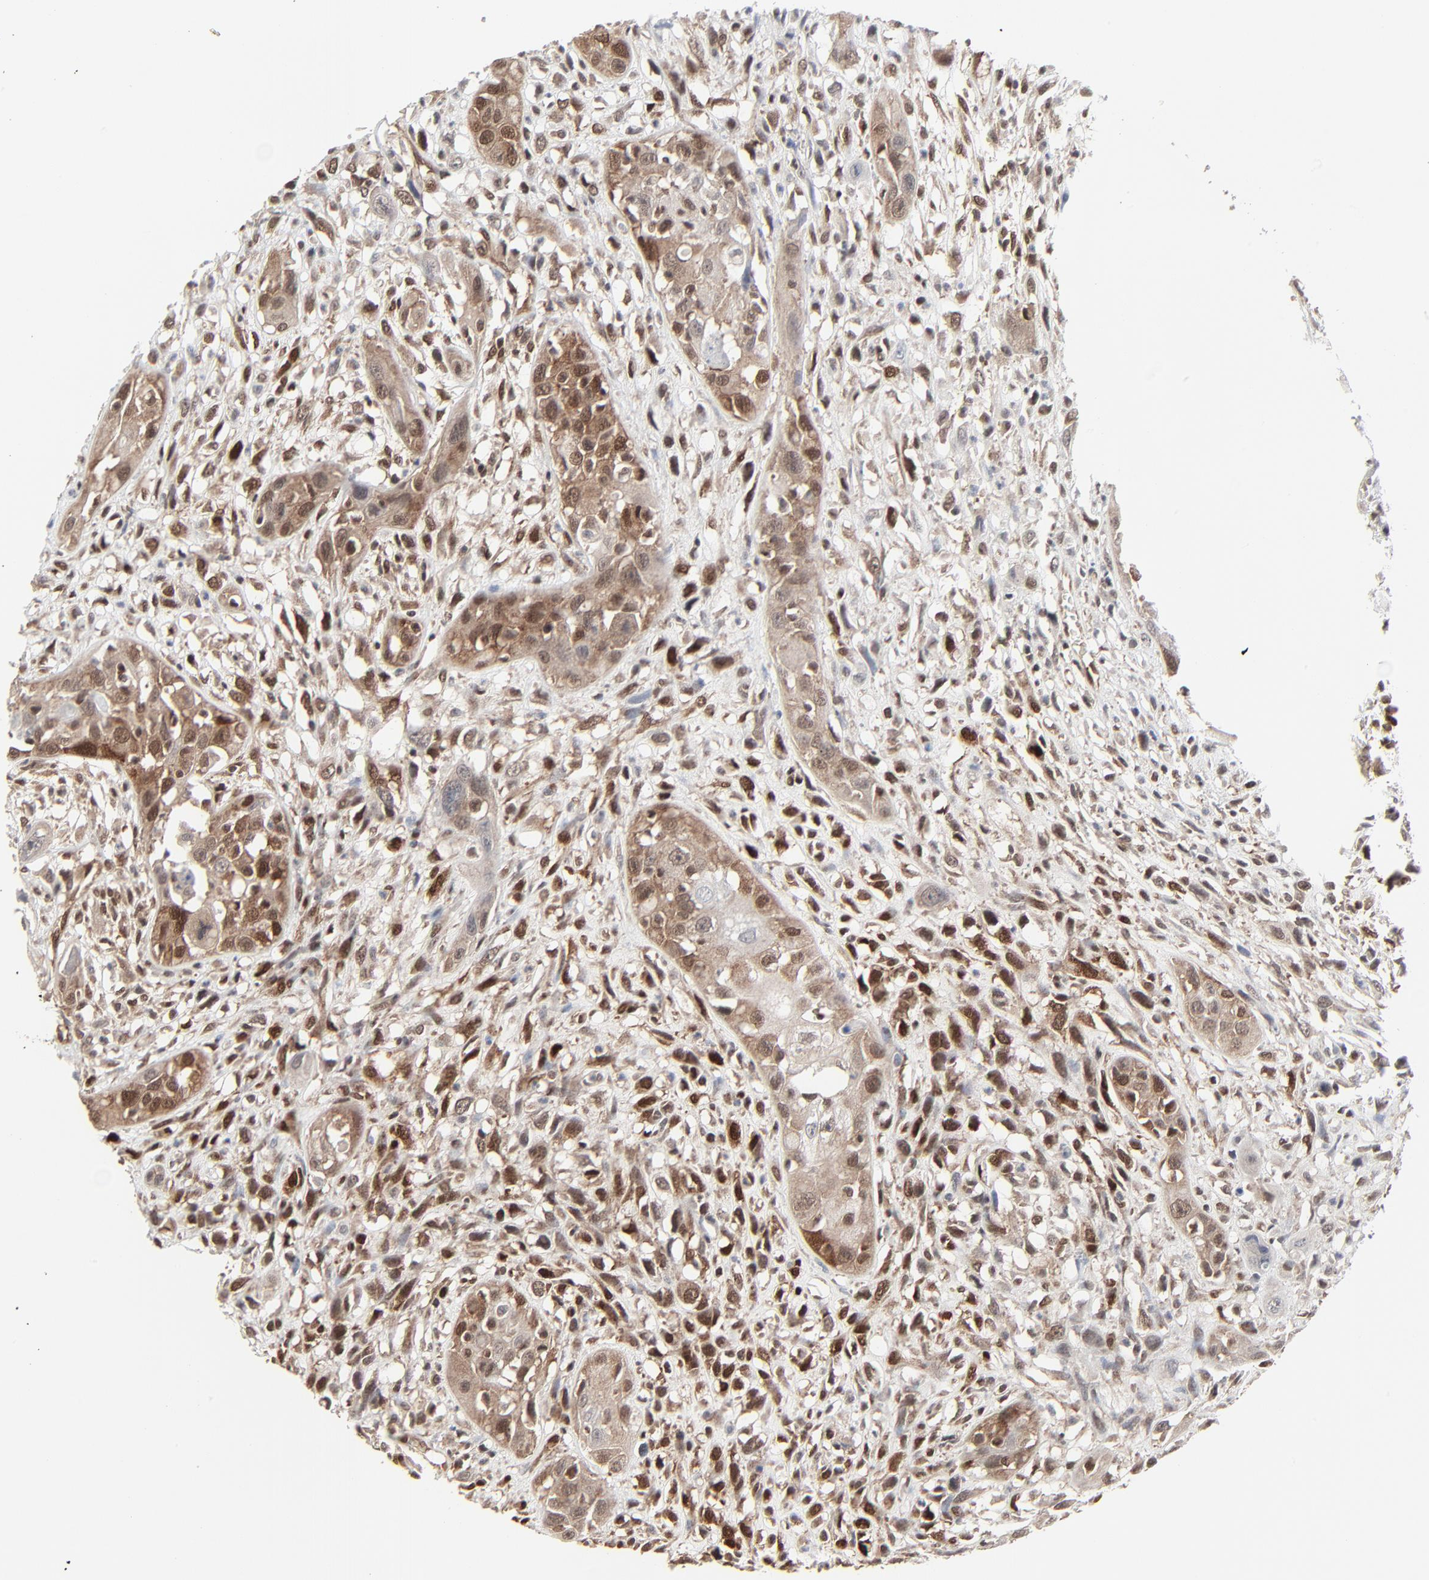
{"staining": {"intensity": "moderate", "quantity": ">75%", "location": "cytoplasmic/membranous,nuclear"}, "tissue": "head and neck cancer", "cell_type": "Tumor cells", "image_type": "cancer", "snomed": [{"axis": "morphology", "description": "Necrosis, NOS"}, {"axis": "morphology", "description": "Neoplasm, malignant, NOS"}, {"axis": "topography", "description": "Salivary gland"}, {"axis": "topography", "description": "Head-Neck"}], "caption": "This is a histology image of immunohistochemistry (IHC) staining of head and neck neoplasm (malignant), which shows moderate staining in the cytoplasmic/membranous and nuclear of tumor cells.", "gene": "AKT1", "patient": {"sex": "male", "age": 43}}